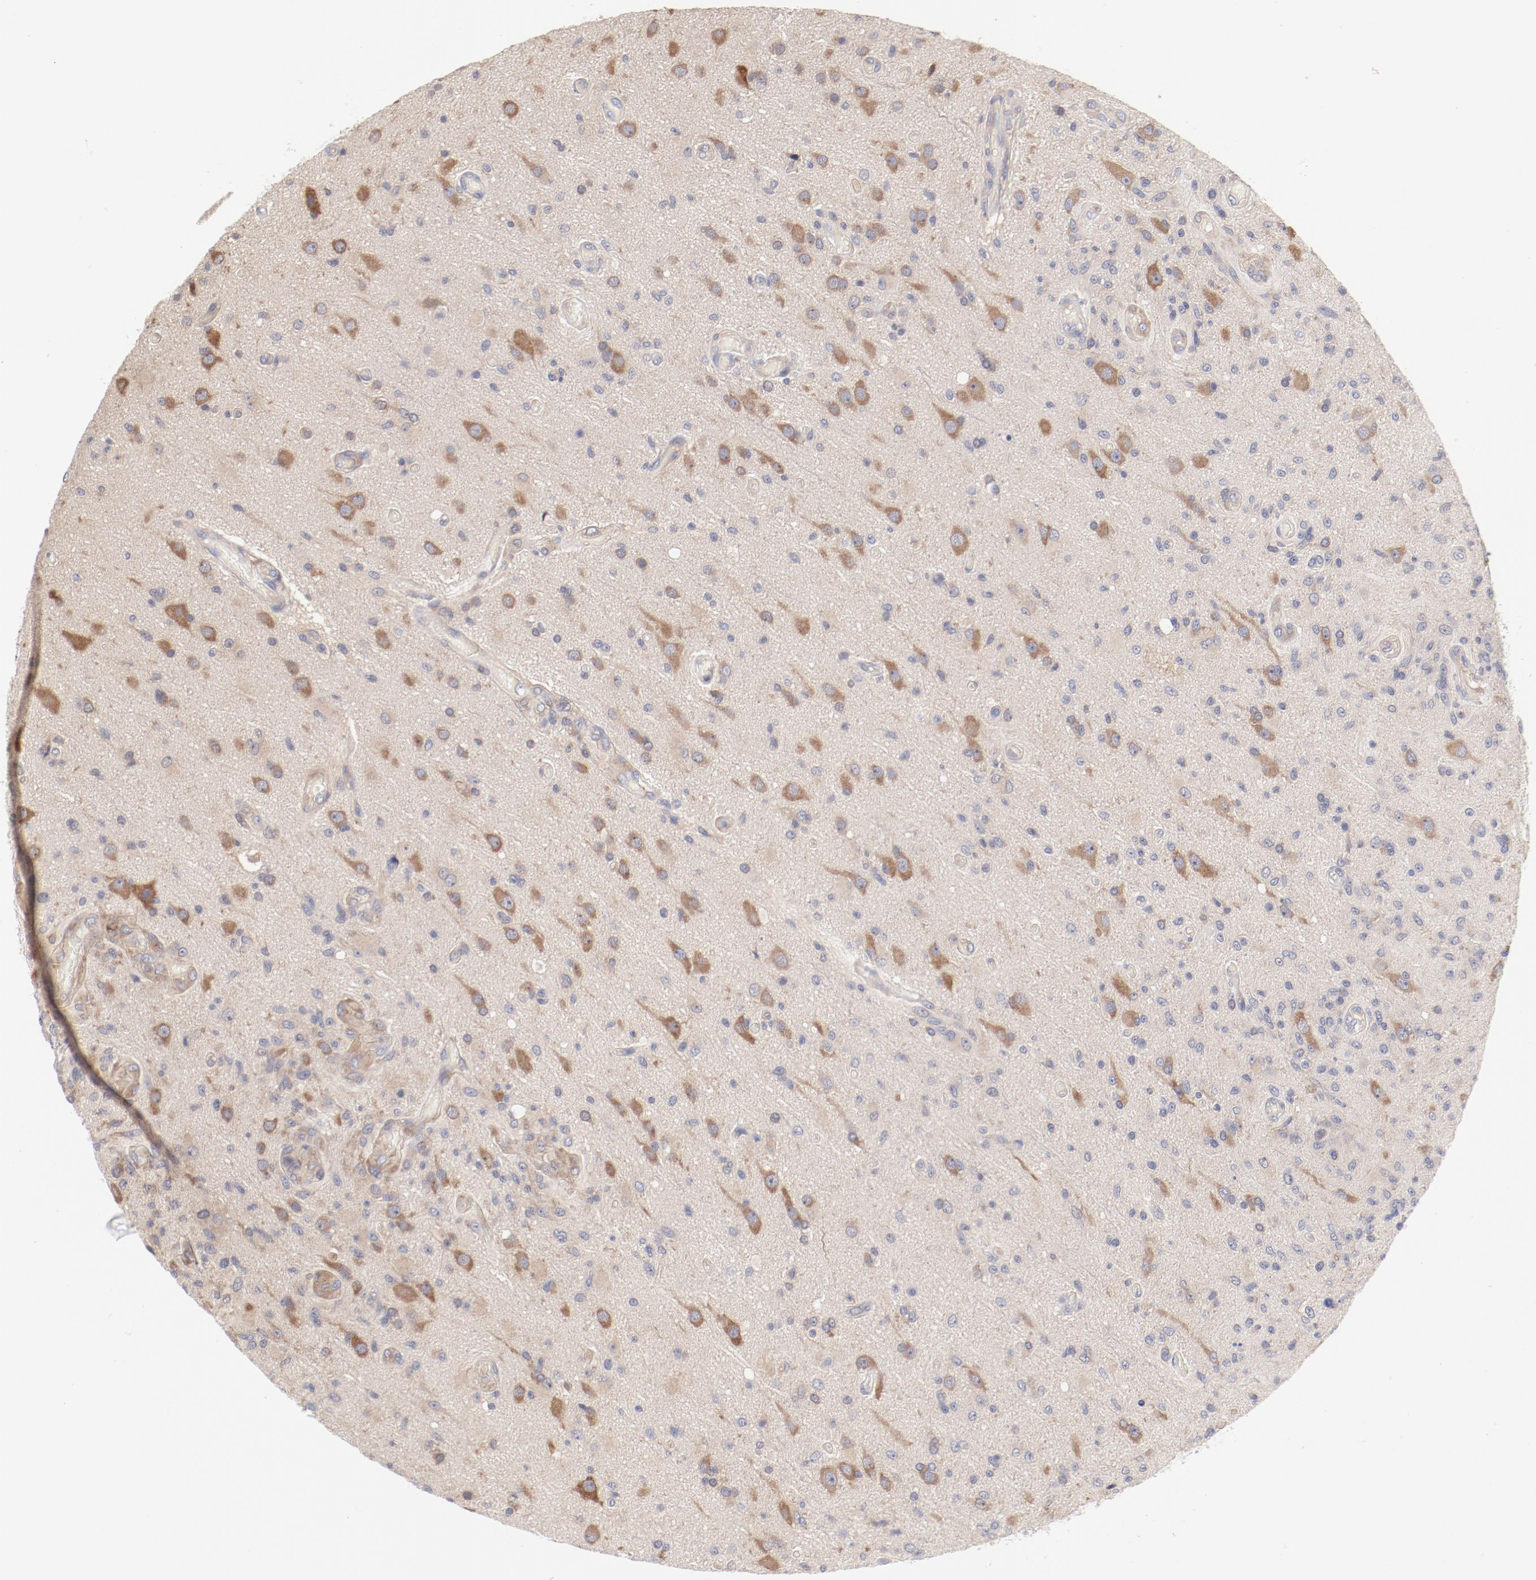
{"staining": {"intensity": "weak", "quantity": "25%-75%", "location": "cytoplasmic/membranous"}, "tissue": "glioma", "cell_type": "Tumor cells", "image_type": "cancer", "snomed": [{"axis": "morphology", "description": "Normal tissue, NOS"}, {"axis": "morphology", "description": "Glioma, malignant, High grade"}, {"axis": "topography", "description": "Cerebral cortex"}], "caption": "DAB immunohistochemical staining of human glioma displays weak cytoplasmic/membranous protein positivity in approximately 25%-75% of tumor cells. The staining was performed using DAB (3,3'-diaminobenzidine), with brown indicating positive protein expression. Nuclei are stained blue with hematoxylin.", "gene": "SETD3", "patient": {"sex": "male", "age": 77}}